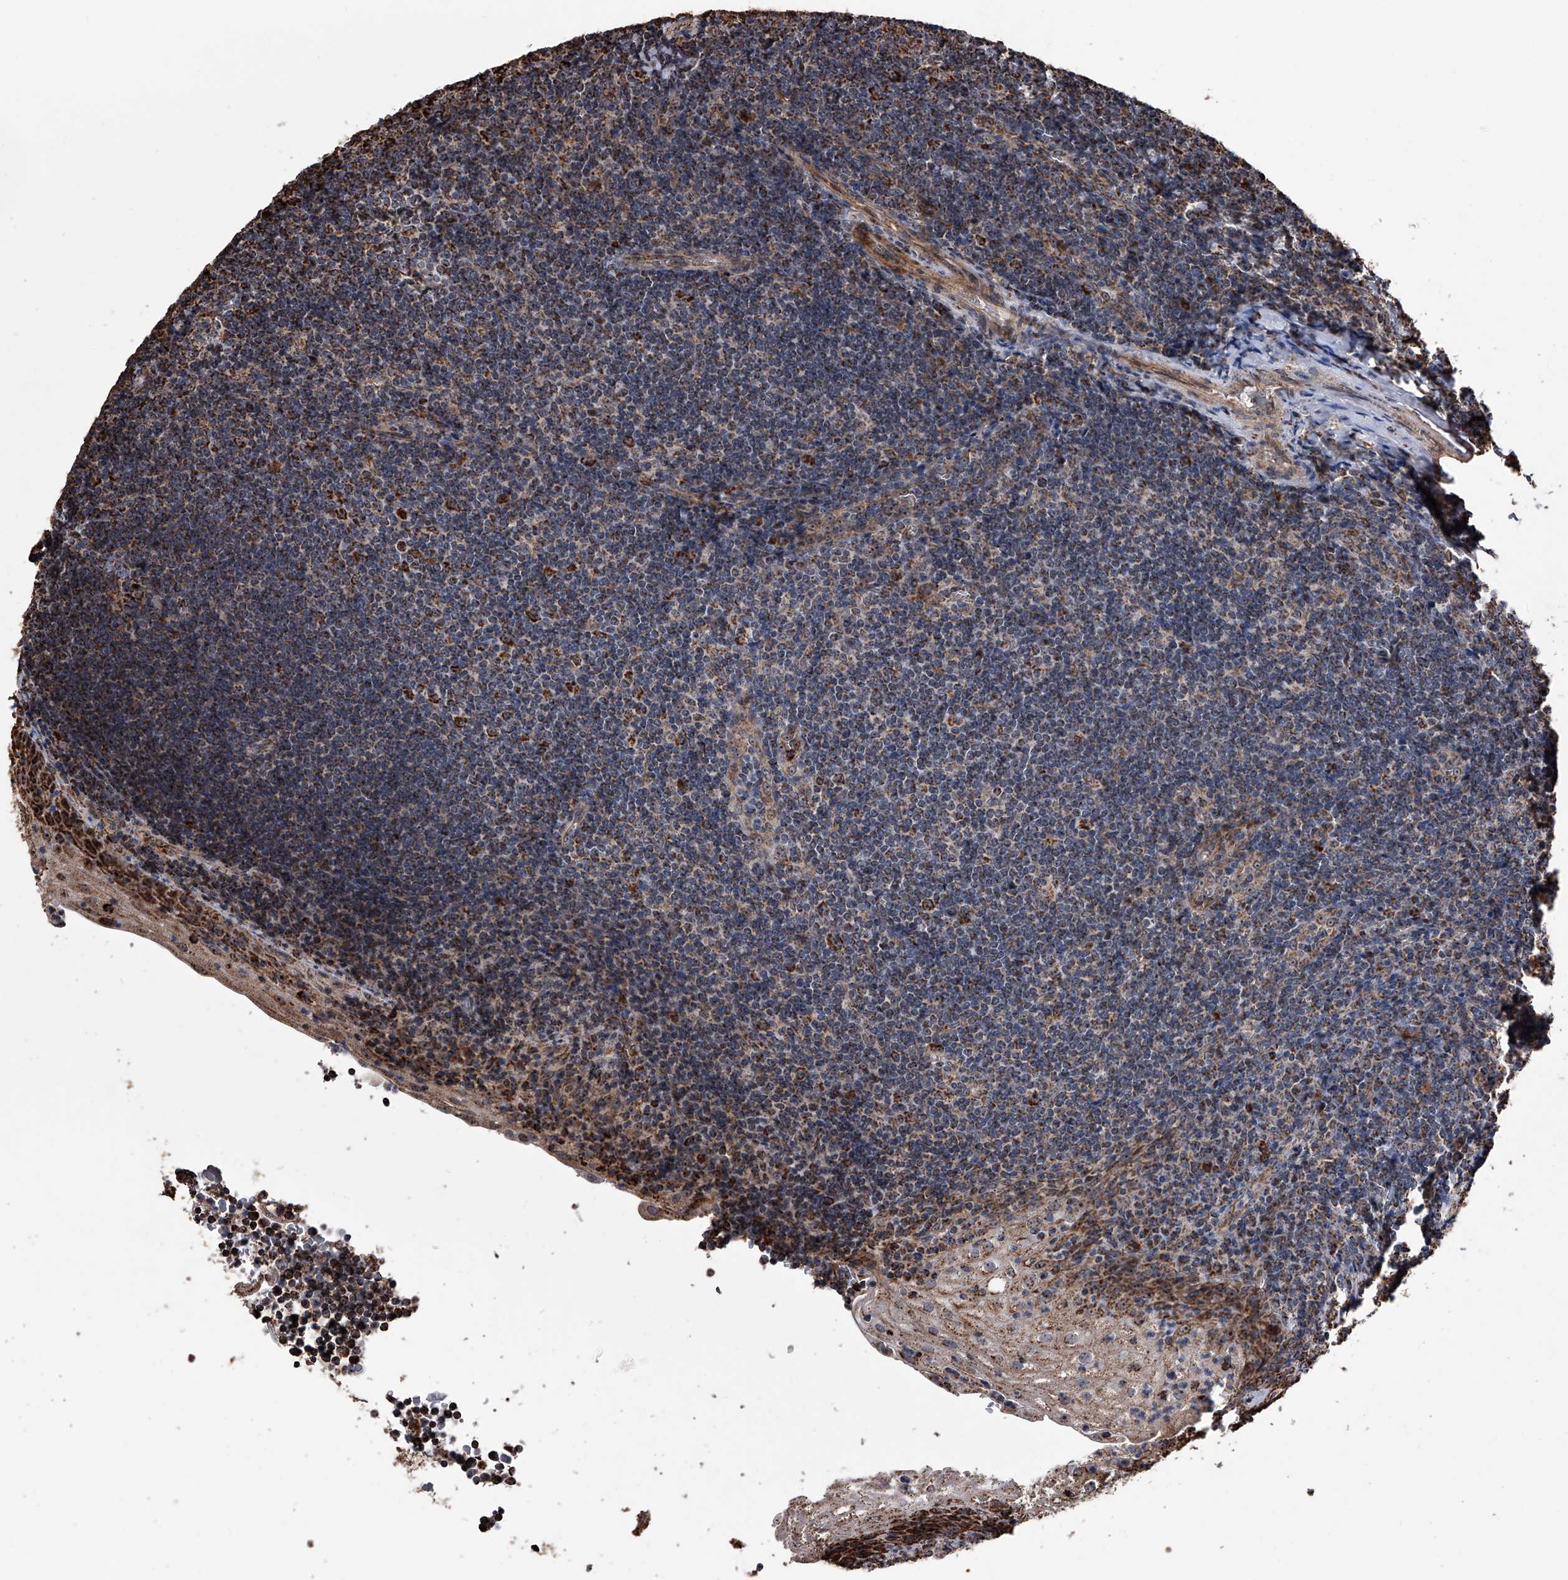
{"staining": {"intensity": "strong", "quantity": "25%-75%", "location": "cytoplasmic/membranous"}, "tissue": "tonsil", "cell_type": "Germinal center cells", "image_type": "normal", "snomed": [{"axis": "morphology", "description": "Normal tissue, NOS"}, {"axis": "topography", "description": "Tonsil"}], "caption": "Protein positivity by immunohistochemistry (IHC) demonstrates strong cytoplasmic/membranous expression in approximately 25%-75% of germinal center cells in benign tonsil. The protein is shown in brown color, while the nuclei are stained blue.", "gene": "SMPDL3A", "patient": {"sex": "male", "age": 37}}